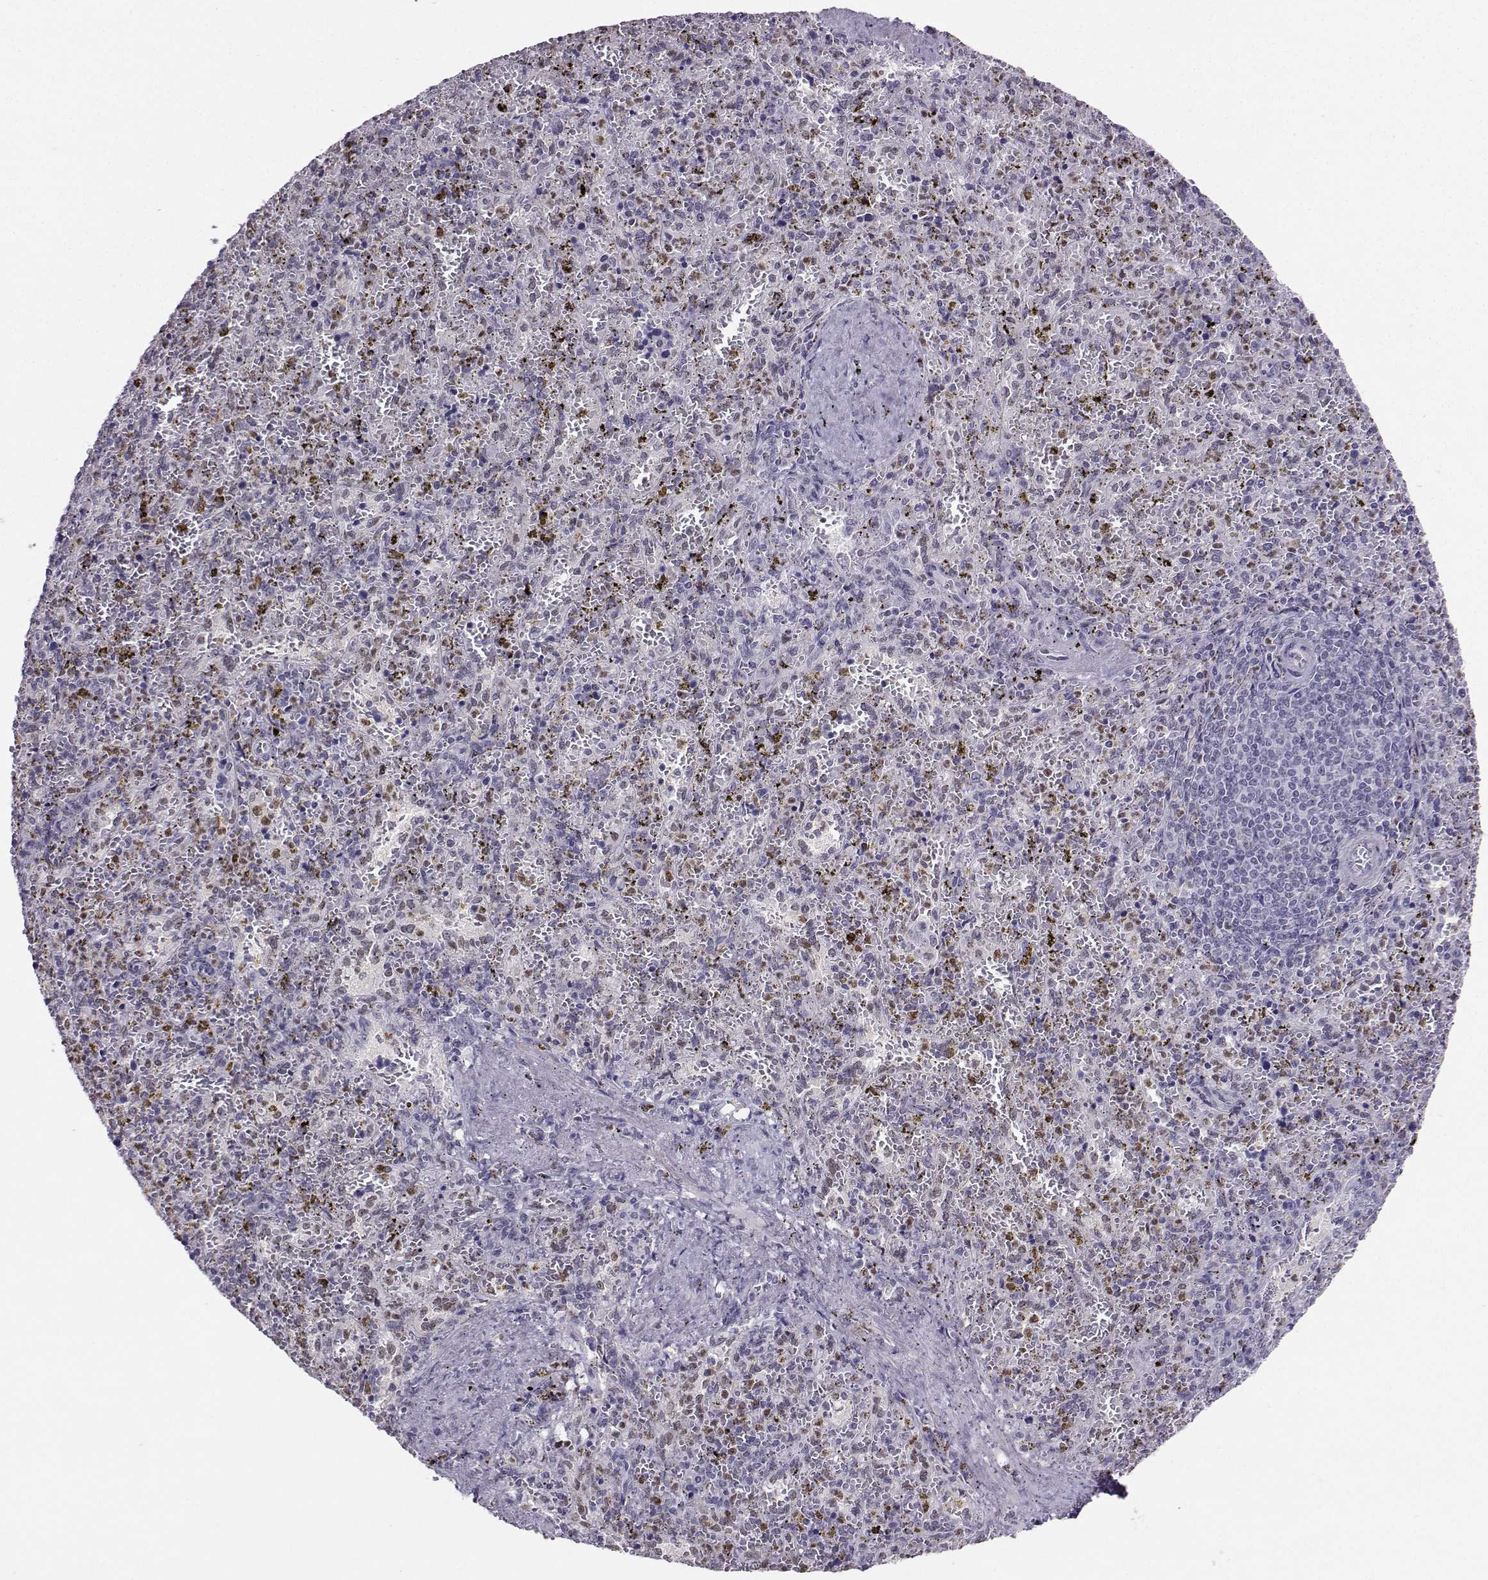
{"staining": {"intensity": "weak", "quantity": "25%-75%", "location": "nuclear"}, "tissue": "spleen", "cell_type": "Cells in red pulp", "image_type": "normal", "snomed": [{"axis": "morphology", "description": "Normal tissue, NOS"}, {"axis": "topography", "description": "Spleen"}], "caption": "Weak nuclear staining for a protein is identified in approximately 25%-75% of cells in red pulp of normal spleen using immunohistochemistry.", "gene": "TEDC2", "patient": {"sex": "female", "age": 50}}